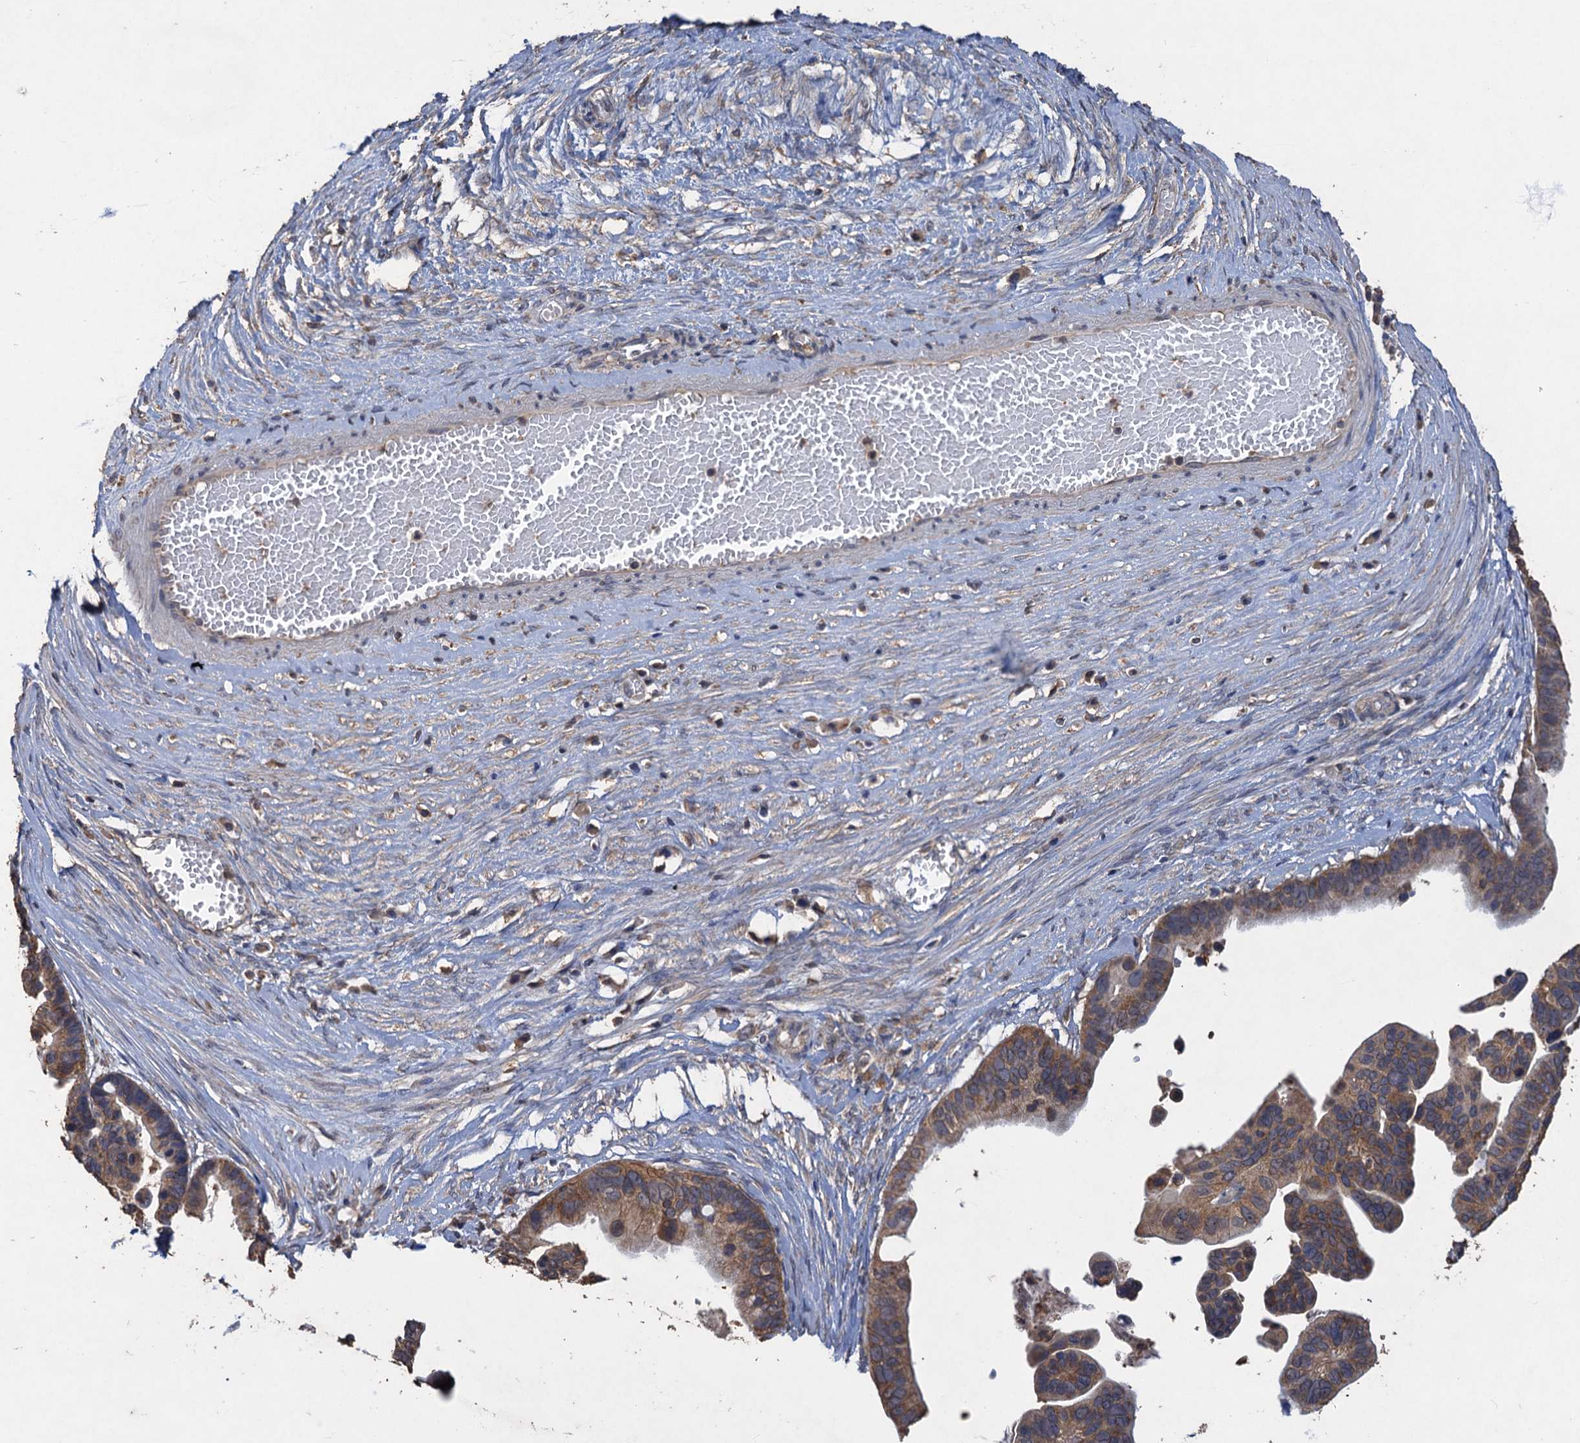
{"staining": {"intensity": "moderate", "quantity": ">75%", "location": "cytoplasmic/membranous"}, "tissue": "ovarian cancer", "cell_type": "Tumor cells", "image_type": "cancer", "snomed": [{"axis": "morphology", "description": "Cystadenocarcinoma, serous, NOS"}, {"axis": "topography", "description": "Ovary"}], "caption": "IHC image of human serous cystadenocarcinoma (ovarian) stained for a protein (brown), which displays medium levels of moderate cytoplasmic/membranous expression in approximately >75% of tumor cells.", "gene": "SCUBE3", "patient": {"sex": "female", "age": 56}}